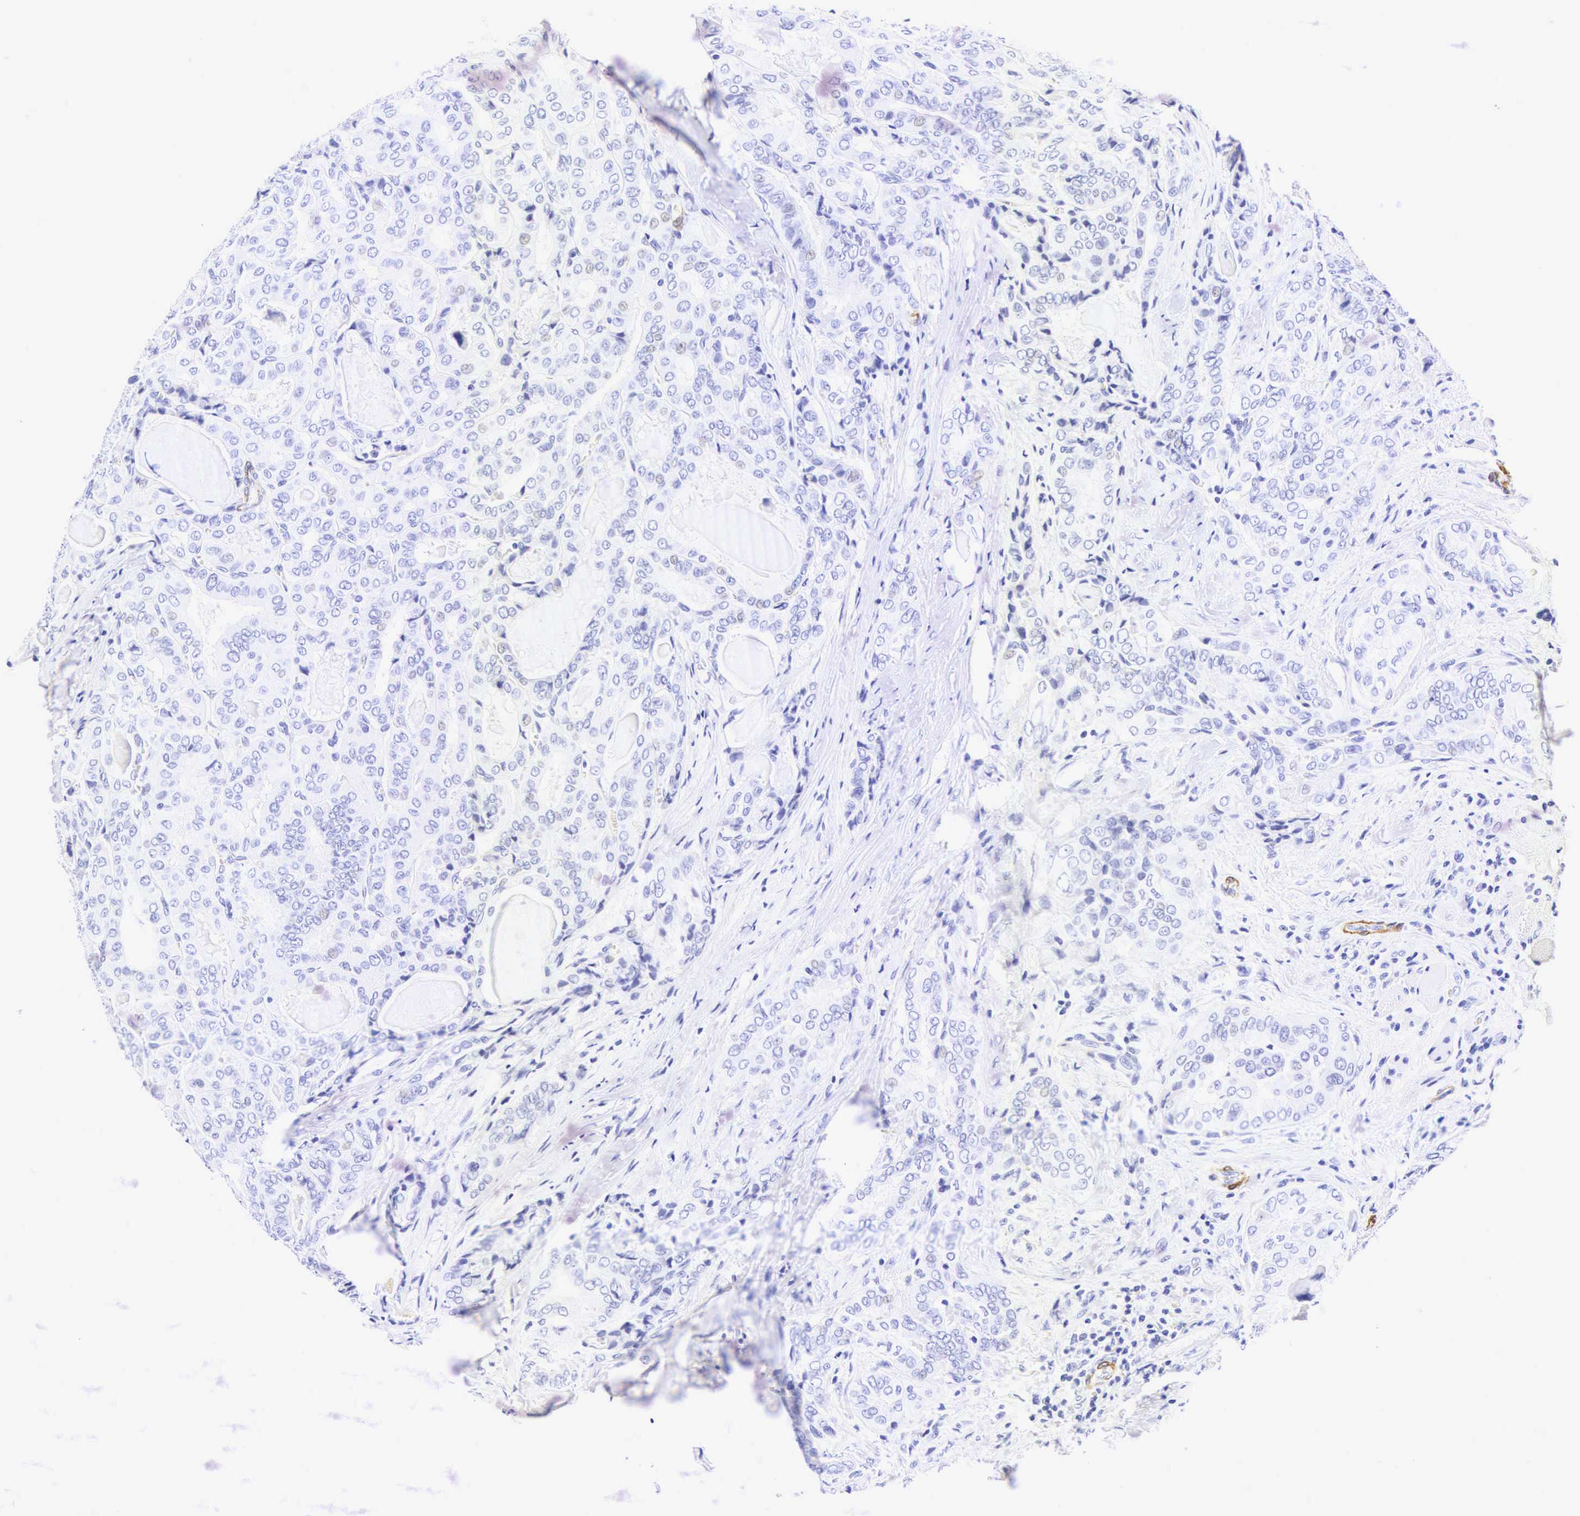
{"staining": {"intensity": "negative", "quantity": "none", "location": "none"}, "tissue": "thyroid cancer", "cell_type": "Tumor cells", "image_type": "cancer", "snomed": [{"axis": "morphology", "description": "Papillary adenocarcinoma, NOS"}, {"axis": "topography", "description": "Thyroid gland"}], "caption": "A photomicrograph of thyroid cancer (papillary adenocarcinoma) stained for a protein reveals no brown staining in tumor cells.", "gene": "CALD1", "patient": {"sex": "female", "age": 71}}